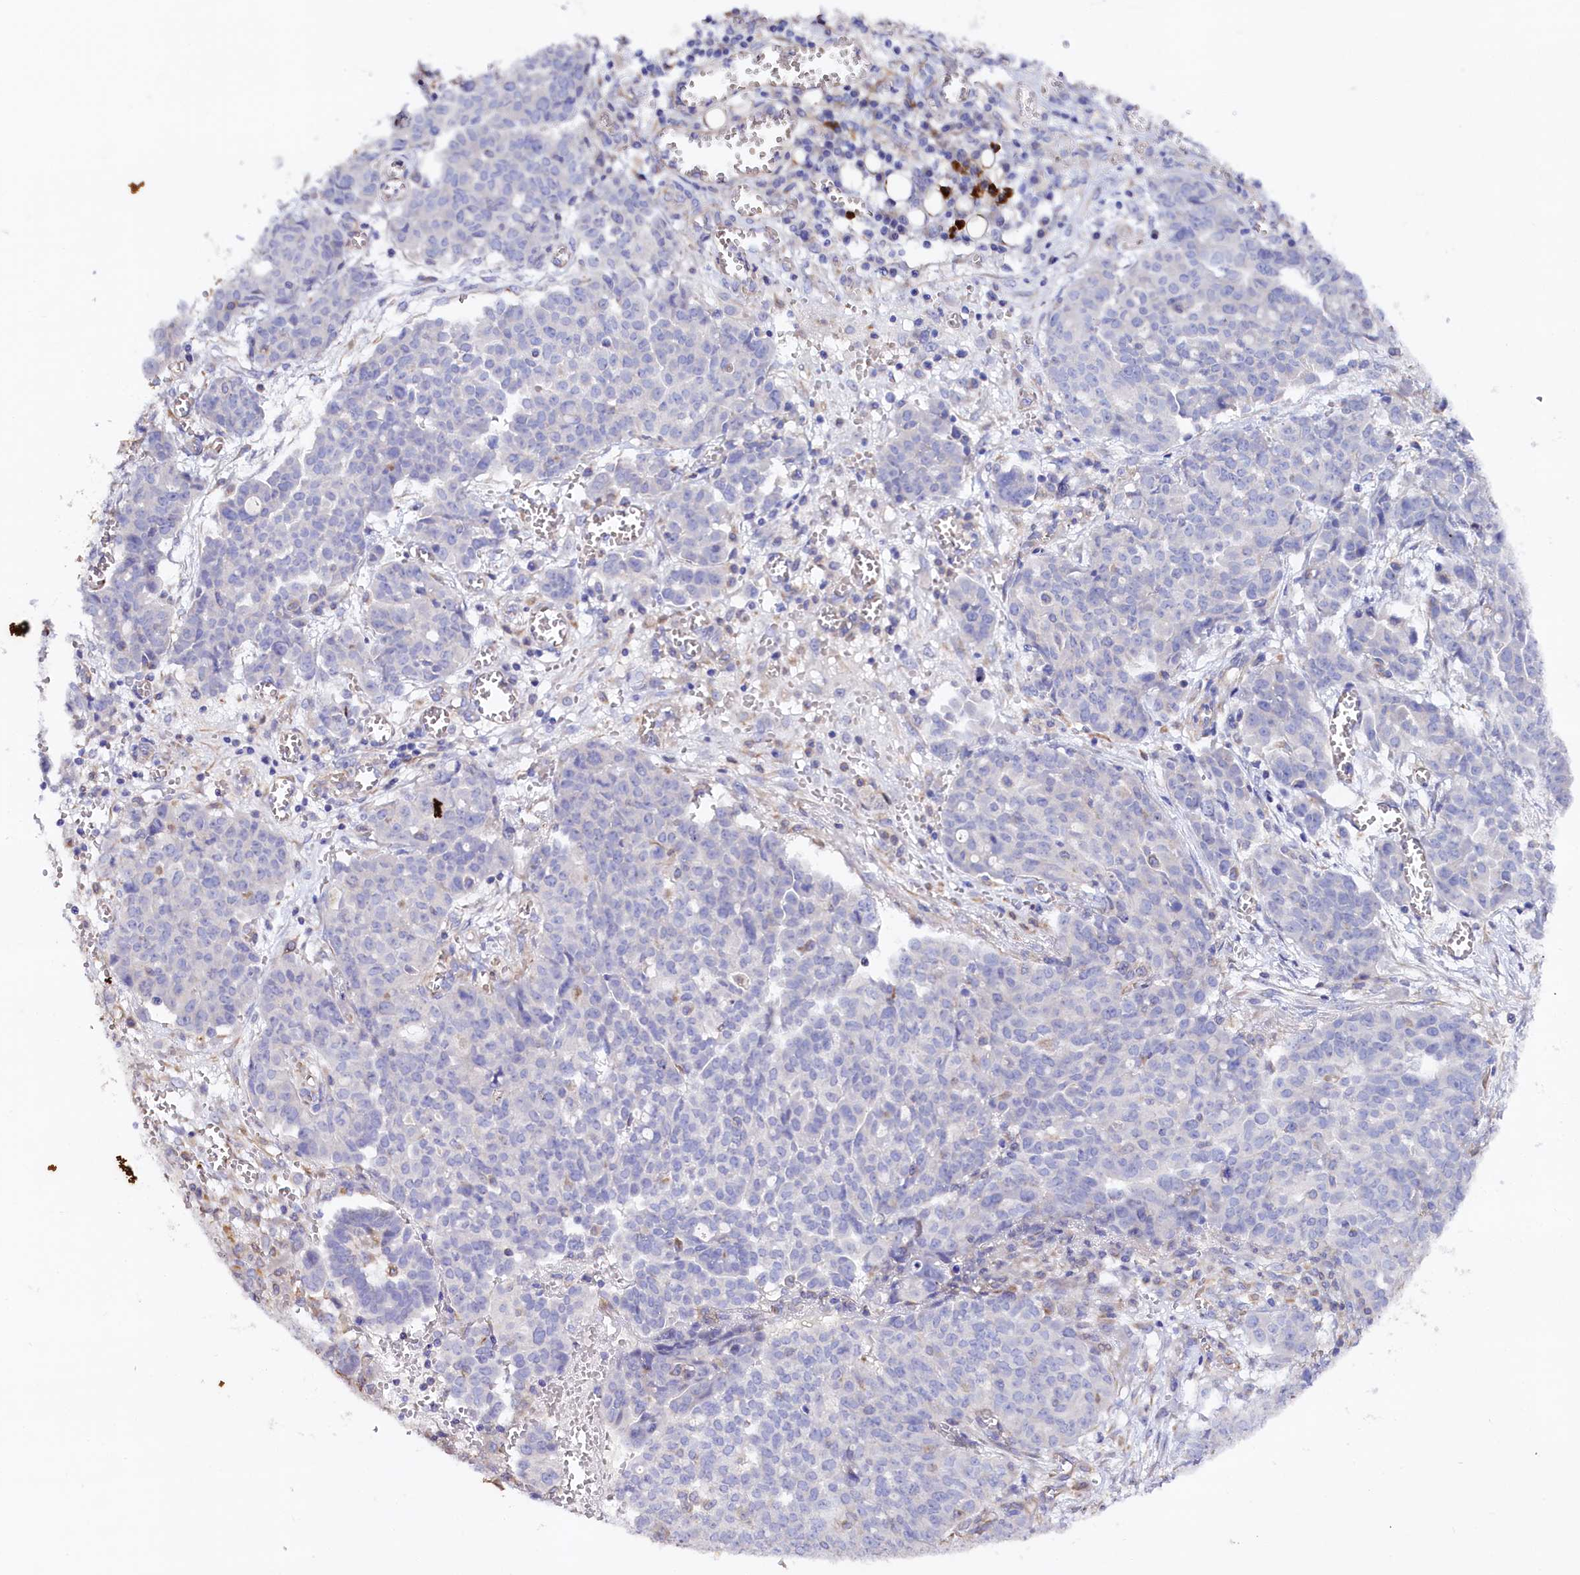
{"staining": {"intensity": "negative", "quantity": "none", "location": "none"}, "tissue": "ovarian cancer", "cell_type": "Tumor cells", "image_type": "cancer", "snomed": [{"axis": "morphology", "description": "Cystadenocarcinoma, serous, NOS"}, {"axis": "topography", "description": "Soft tissue"}, {"axis": "topography", "description": "Ovary"}], "caption": "Human ovarian cancer stained for a protein using immunohistochemistry (IHC) displays no positivity in tumor cells.", "gene": "SLC7A1", "patient": {"sex": "female", "age": 57}}